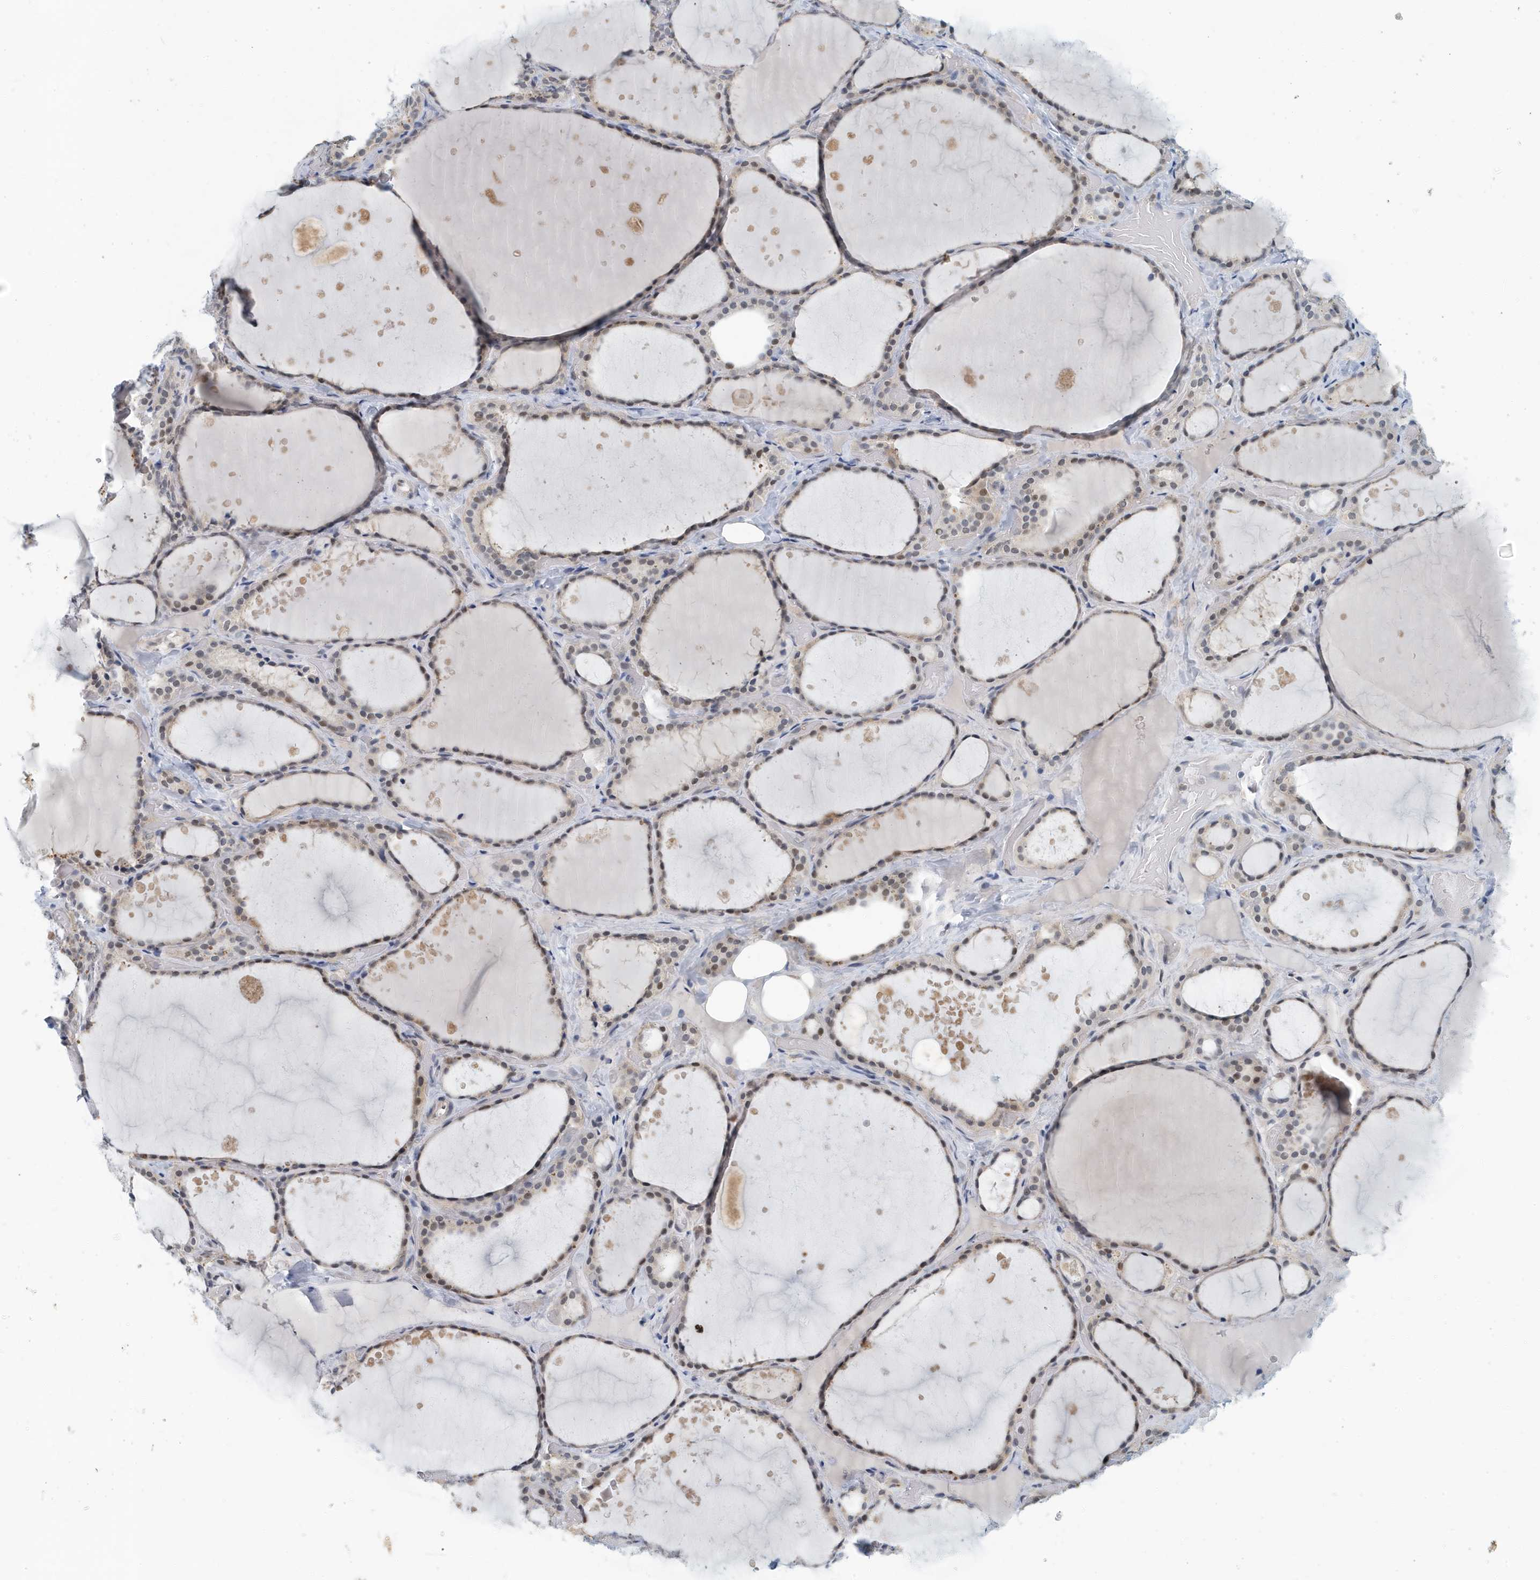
{"staining": {"intensity": "moderate", "quantity": "25%-75%", "location": "nuclear"}, "tissue": "thyroid gland", "cell_type": "Glandular cells", "image_type": "normal", "snomed": [{"axis": "morphology", "description": "Normal tissue, NOS"}, {"axis": "topography", "description": "Thyroid gland"}], "caption": "IHC staining of normal thyroid gland, which shows medium levels of moderate nuclear staining in approximately 25%-75% of glandular cells indicating moderate nuclear protein staining. The staining was performed using DAB (3,3'-diaminobenzidine) (brown) for protein detection and nuclei were counterstained in hematoxylin (blue).", "gene": "KIF15", "patient": {"sex": "female", "age": 44}}